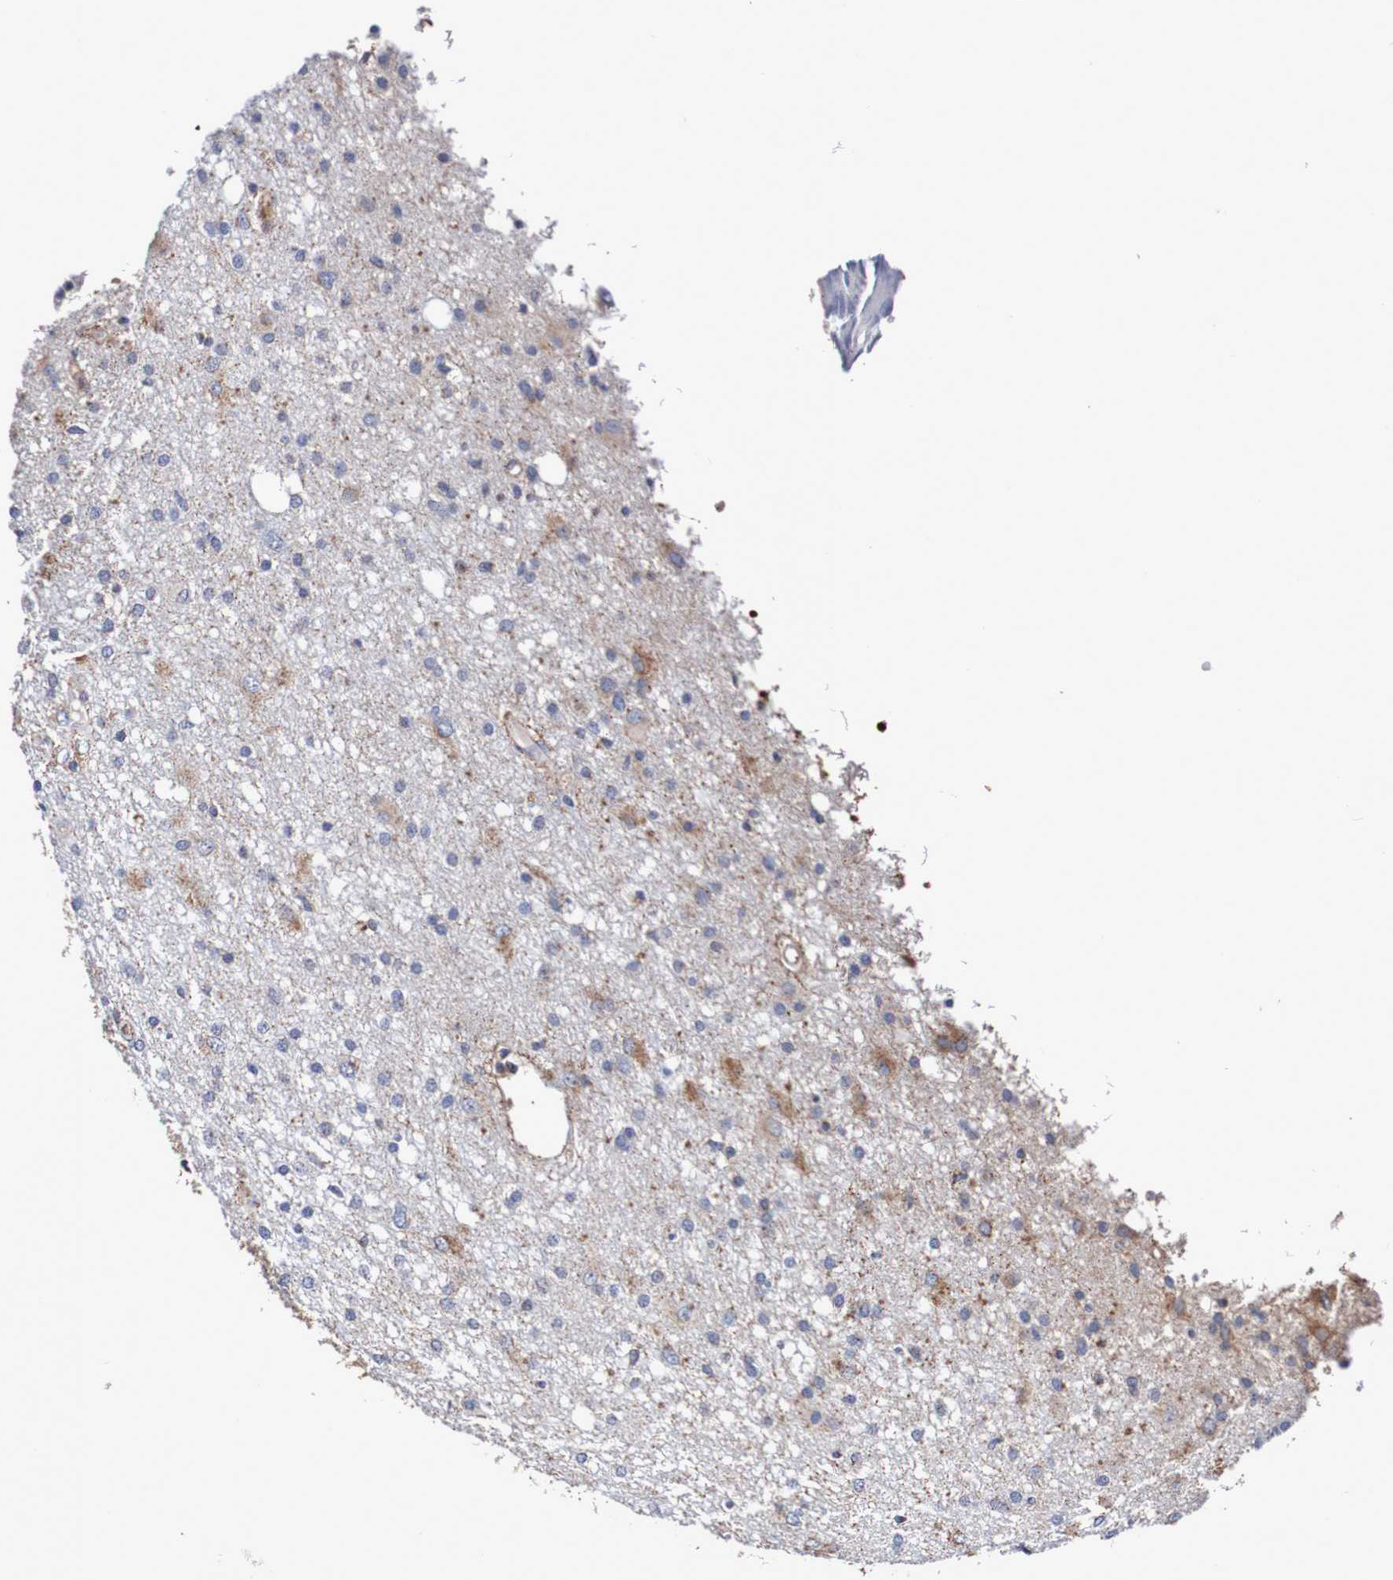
{"staining": {"intensity": "moderate", "quantity": "<25%", "location": "cytoplasmic/membranous"}, "tissue": "glioma", "cell_type": "Tumor cells", "image_type": "cancer", "snomed": [{"axis": "morphology", "description": "Glioma, malignant, High grade"}, {"axis": "topography", "description": "Brain"}], "caption": "The immunohistochemical stain shows moderate cytoplasmic/membranous positivity in tumor cells of glioma tissue. (DAB (3,3'-diaminobenzidine) = brown stain, brightfield microscopy at high magnification).", "gene": "WNT4", "patient": {"sex": "female", "age": 59}}